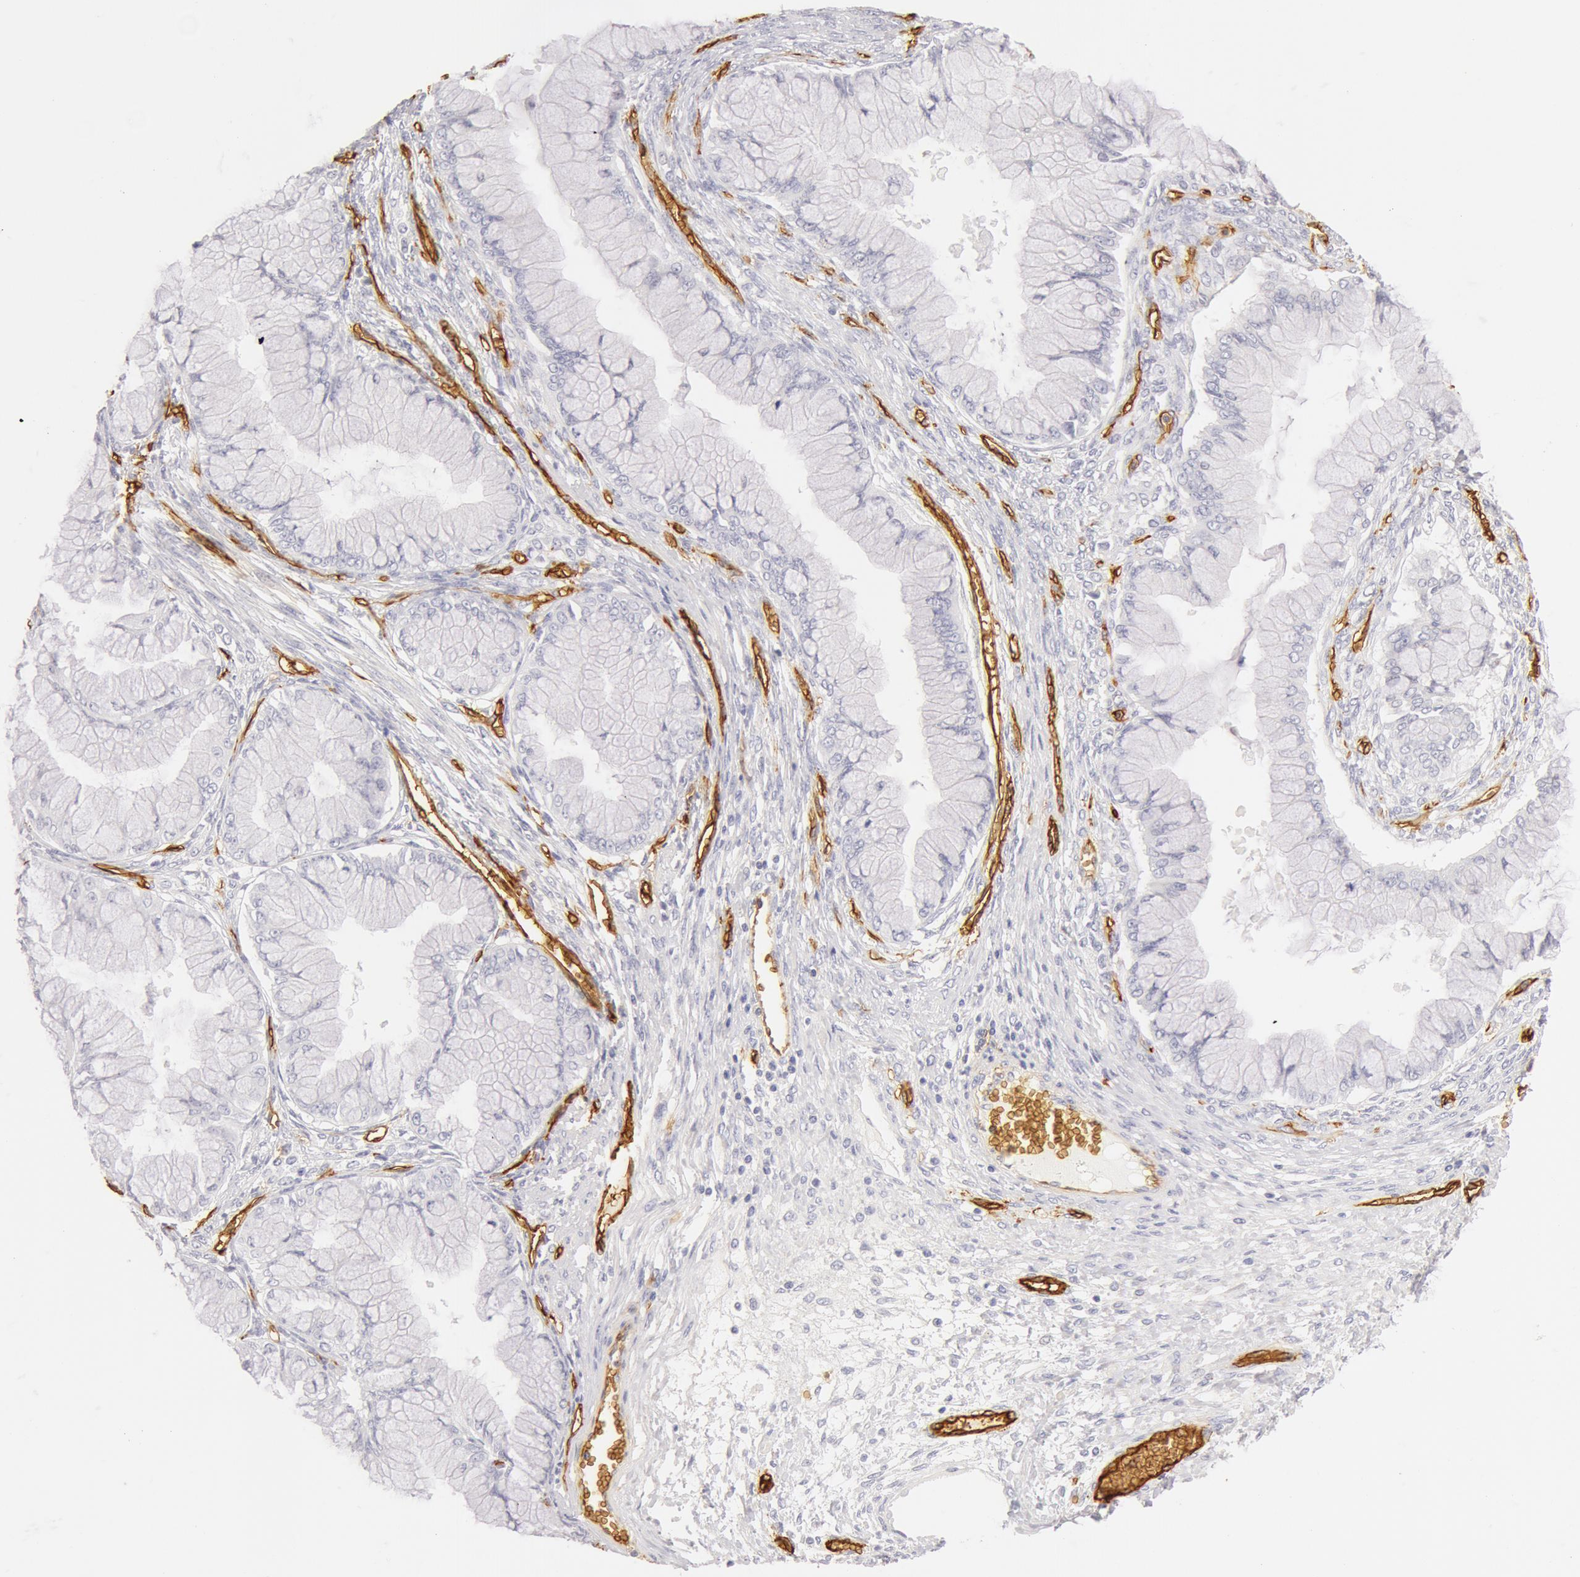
{"staining": {"intensity": "negative", "quantity": "none", "location": "none"}, "tissue": "ovarian cancer", "cell_type": "Tumor cells", "image_type": "cancer", "snomed": [{"axis": "morphology", "description": "Cystadenocarcinoma, mucinous, NOS"}, {"axis": "topography", "description": "Ovary"}], "caption": "Mucinous cystadenocarcinoma (ovarian) stained for a protein using immunohistochemistry exhibits no positivity tumor cells.", "gene": "AQP1", "patient": {"sex": "female", "age": 63}}